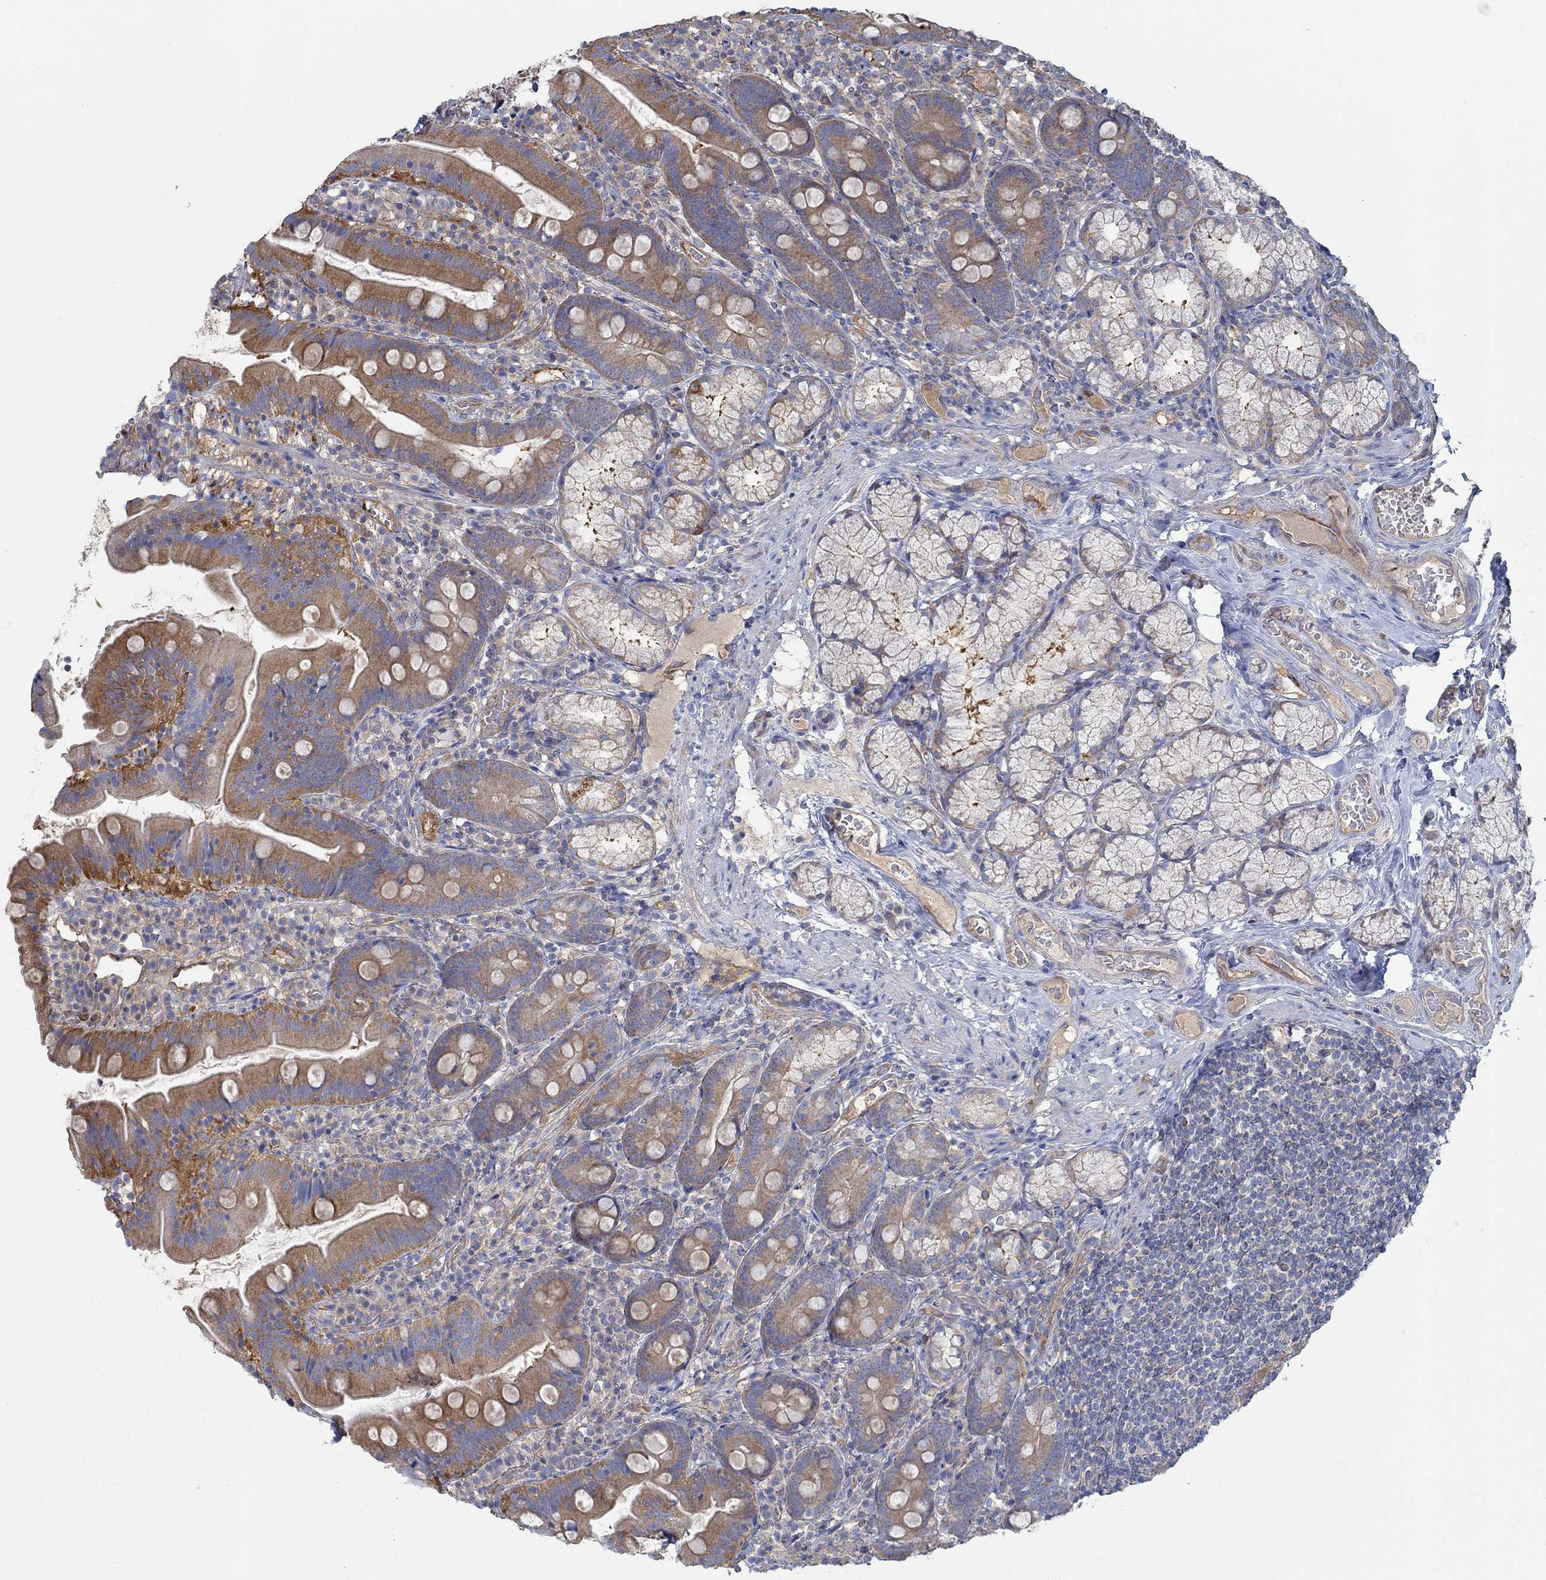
{"staining": {"intensity": "moderate", "quantity": "25%-75%", "location": "cytoplasmic/membranous"}, "tissue": "duodenum", "cell_type": "Glandular cells", "image_type": "normal", "snomed": [{"axis": "morphology", "description": "Normal tissue, NOS"}, {"axis": "topography", "description": "Duodenum"}], "caption": "Duodenum stained with a brown dye demonstrates moderate cytoplasmic/membranous positive staining in approximately 25%-75% of glandular cells.", "gene": "SPAG9", "patient": {"sex": "female", "age": 67}}